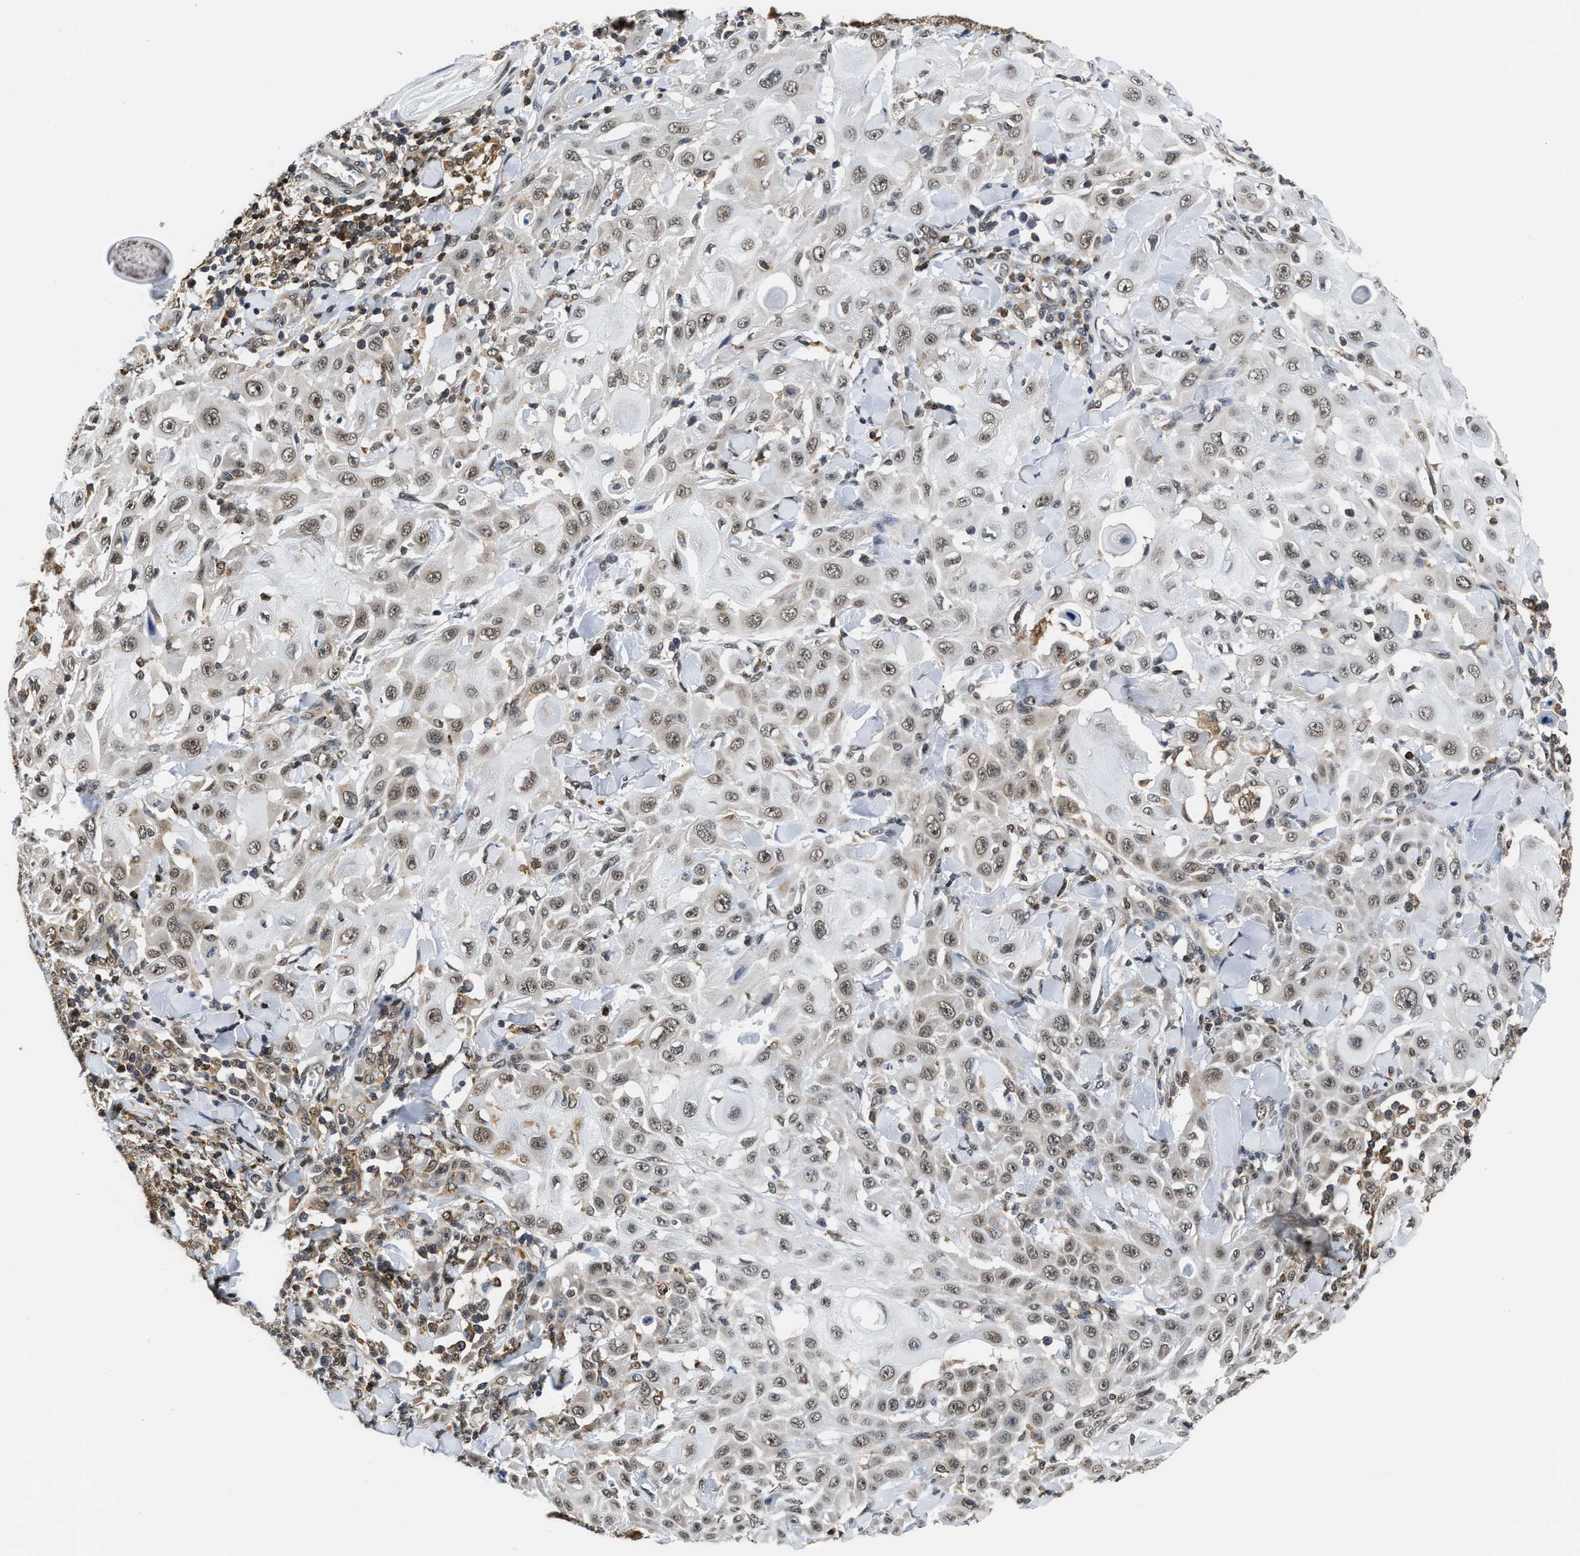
{"staining": {"intensity": "weak", "quantity": ">75%", "location": "nuclear"}, "tissue": "skin cancer", "cell_type": "Tumor cells", "image_type": "cancer", "snomed": [{"axis": "morphology", "description": "Squamous cell carcinoma, NOS"}, {"axis": "topography", "description": "Skin"}], "caption": "This photomicrograph displays IHC staining of skin cancer (squamous cell carcinoma), with low weak nuclear expression in approximately >75% of tumor cells.", "gene": "STK10", "patient": {"sex": "male", "age": 24}}